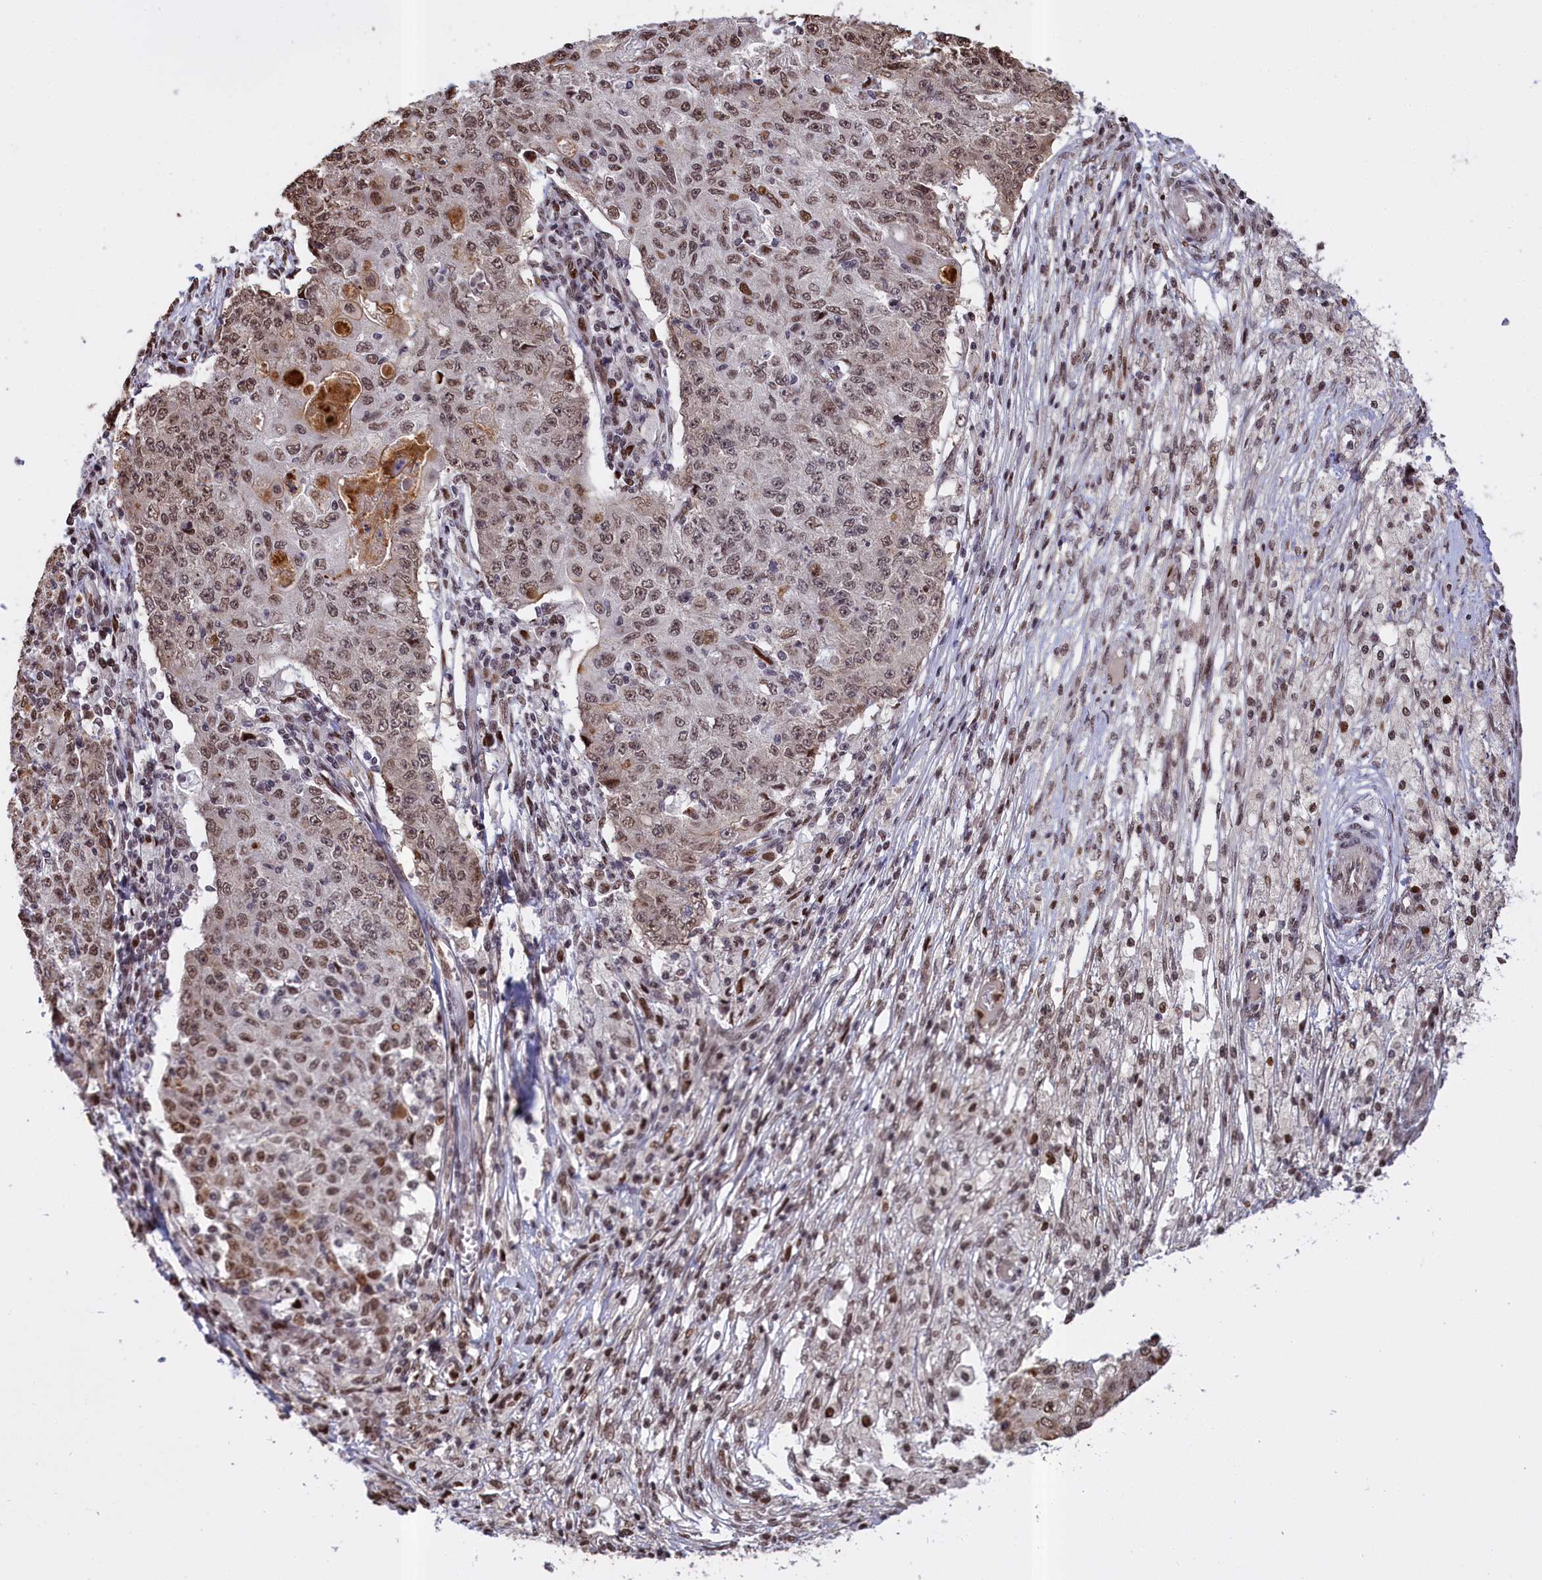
{"staining": {"intensity": "moderate", "quantity": ">75%", "location": "nuclear"}, "tissue": "ovarian cancer", "cell_type": "Tumor cells", "image_type": "cancer", "snomed": [{"axis": "morphology", "description": "Carcinoma, endometroid"}, {"axis": "topography", "description": "Ovary"}], "caption": "Protein expression analysis of human ovarian cancer (endometroid carcinoma) reveals moderate nuclear staining in approximately >75% of tumor cells.", "gene": "RELB", "patient": {"sex": "female", "age": 42}}